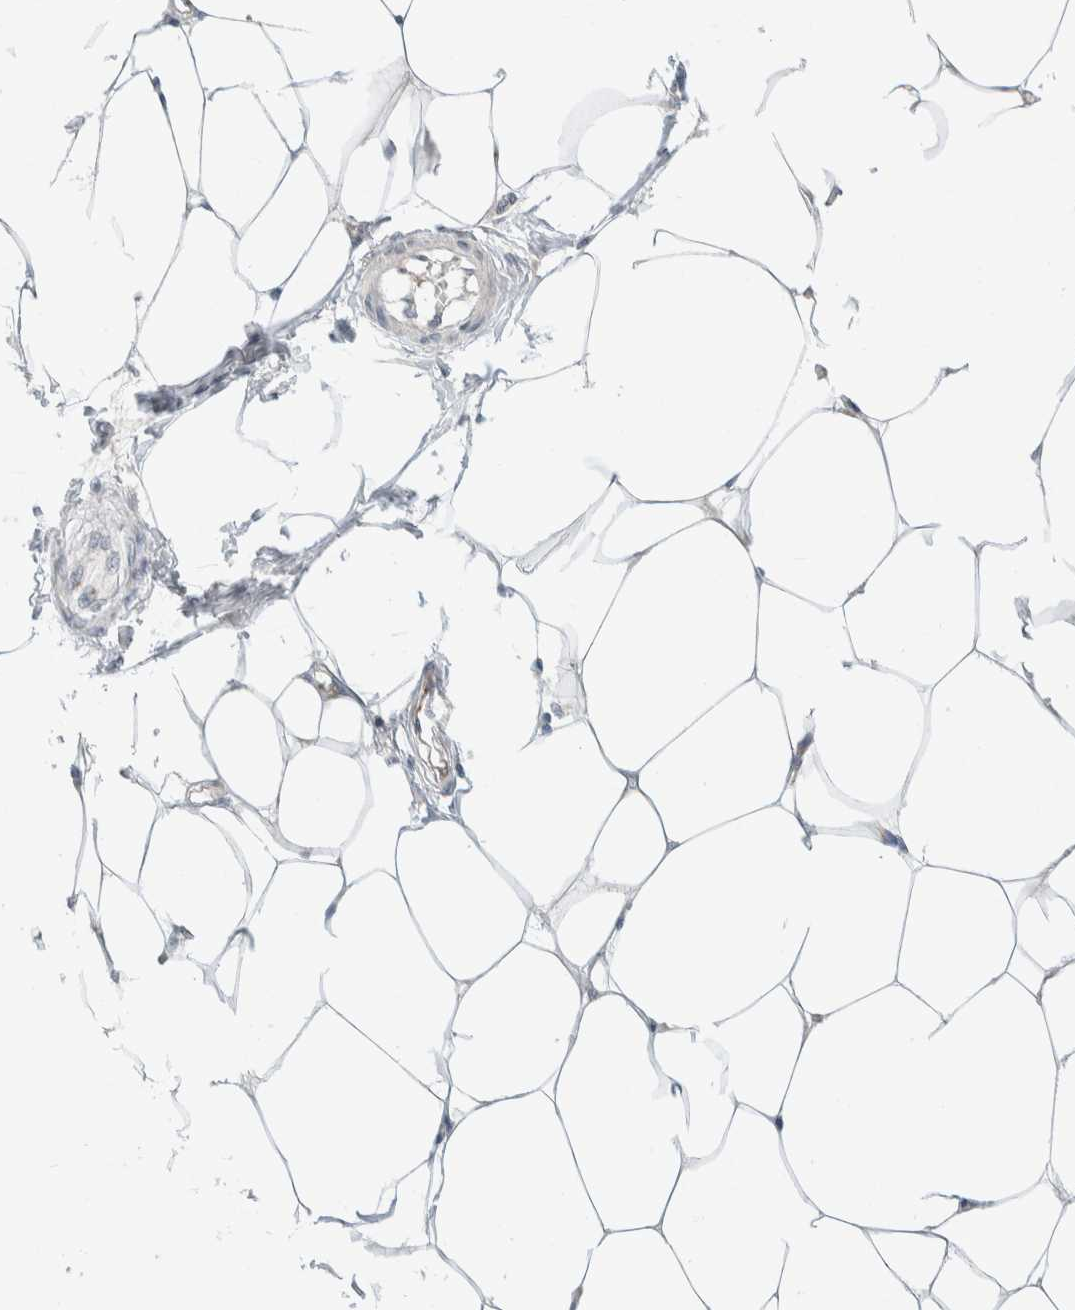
{"staining": {"intensity": "negative", "quantity": "none", "location": "none"}, "tissue": "adipose tissue", "cell_type": "Adipocytes", "image_type": "normal", "snomed": [{"axis": "morphology", "description": "Normal tissue, NOS"}, {"axis": "morphology", "description": "Adenocarcinoma, NOS"}, {"axis": "topography", "description": "Colon"}, {"axis": "topography", "description": "Peripheral nerve tissue"}], "caption": "Immunohistochemistry (IHC) photomicrograph of unremarkable human adipose tissue stained for a protein (brown), which demonstrates no staining in adipocytes. (DAB immunohistochemistry (IHC) with hematoxylin counter stain).", "gene": "TMEM184B", "patient": {"sex": "male", "age": 14}}